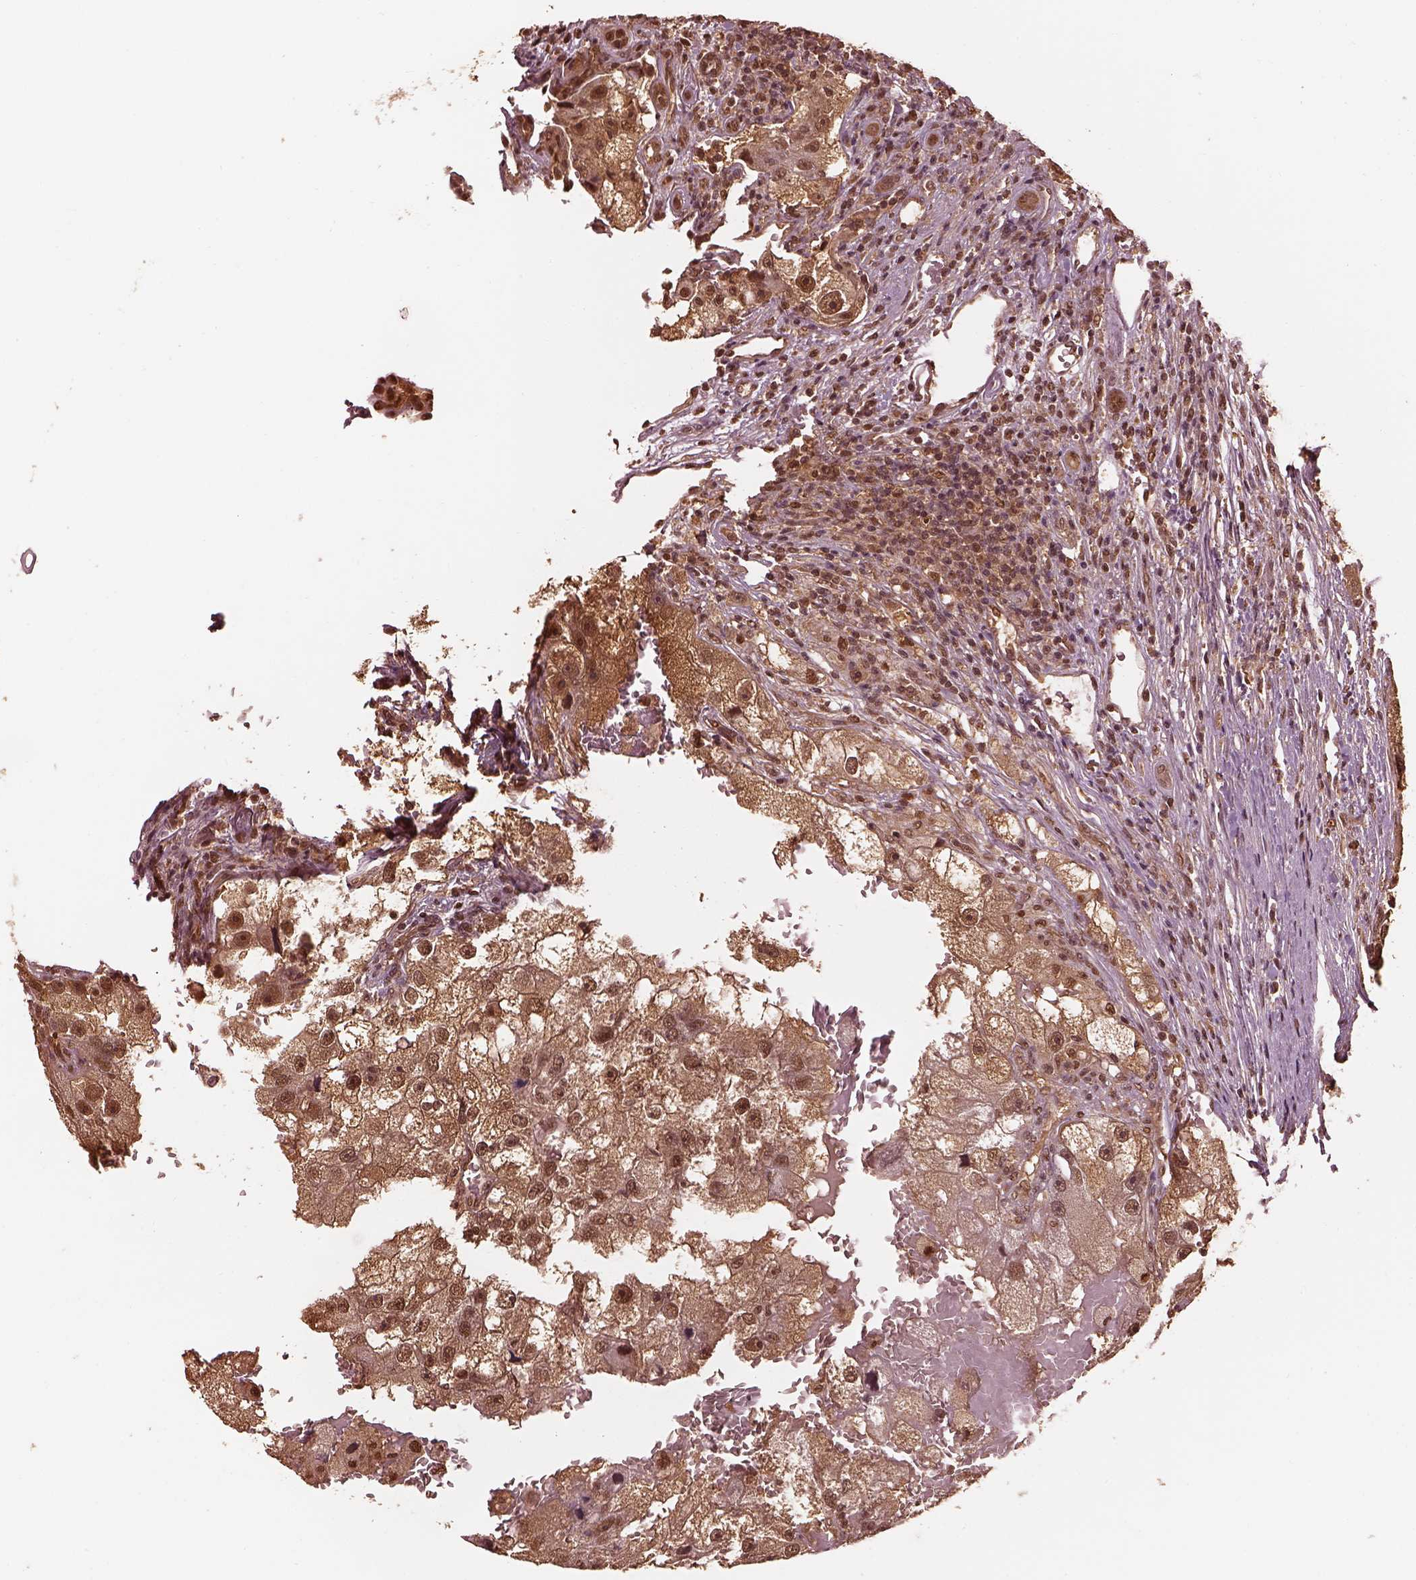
{"staining": {"intensity": "moderate", "quantity": ">75%", "location": "cytoplasmic/membranous,nuclear"}, "tissue": "renal cancer", "cell_type": "Tumor cells", "image_type": "cancer", "snomed": [{"axis": "morphology", "description": "Adenocarcinoma, NOS"}, {"axis": "topography", "description": "Kidney"}], "caption": "Tumor cells demonstrate moderate cytoplasmic/membranous and nuclear expression in about >75% of cells in renal cancer.", "gene": "PSMC5", "patient": {"sex": "male", "age": 63}}